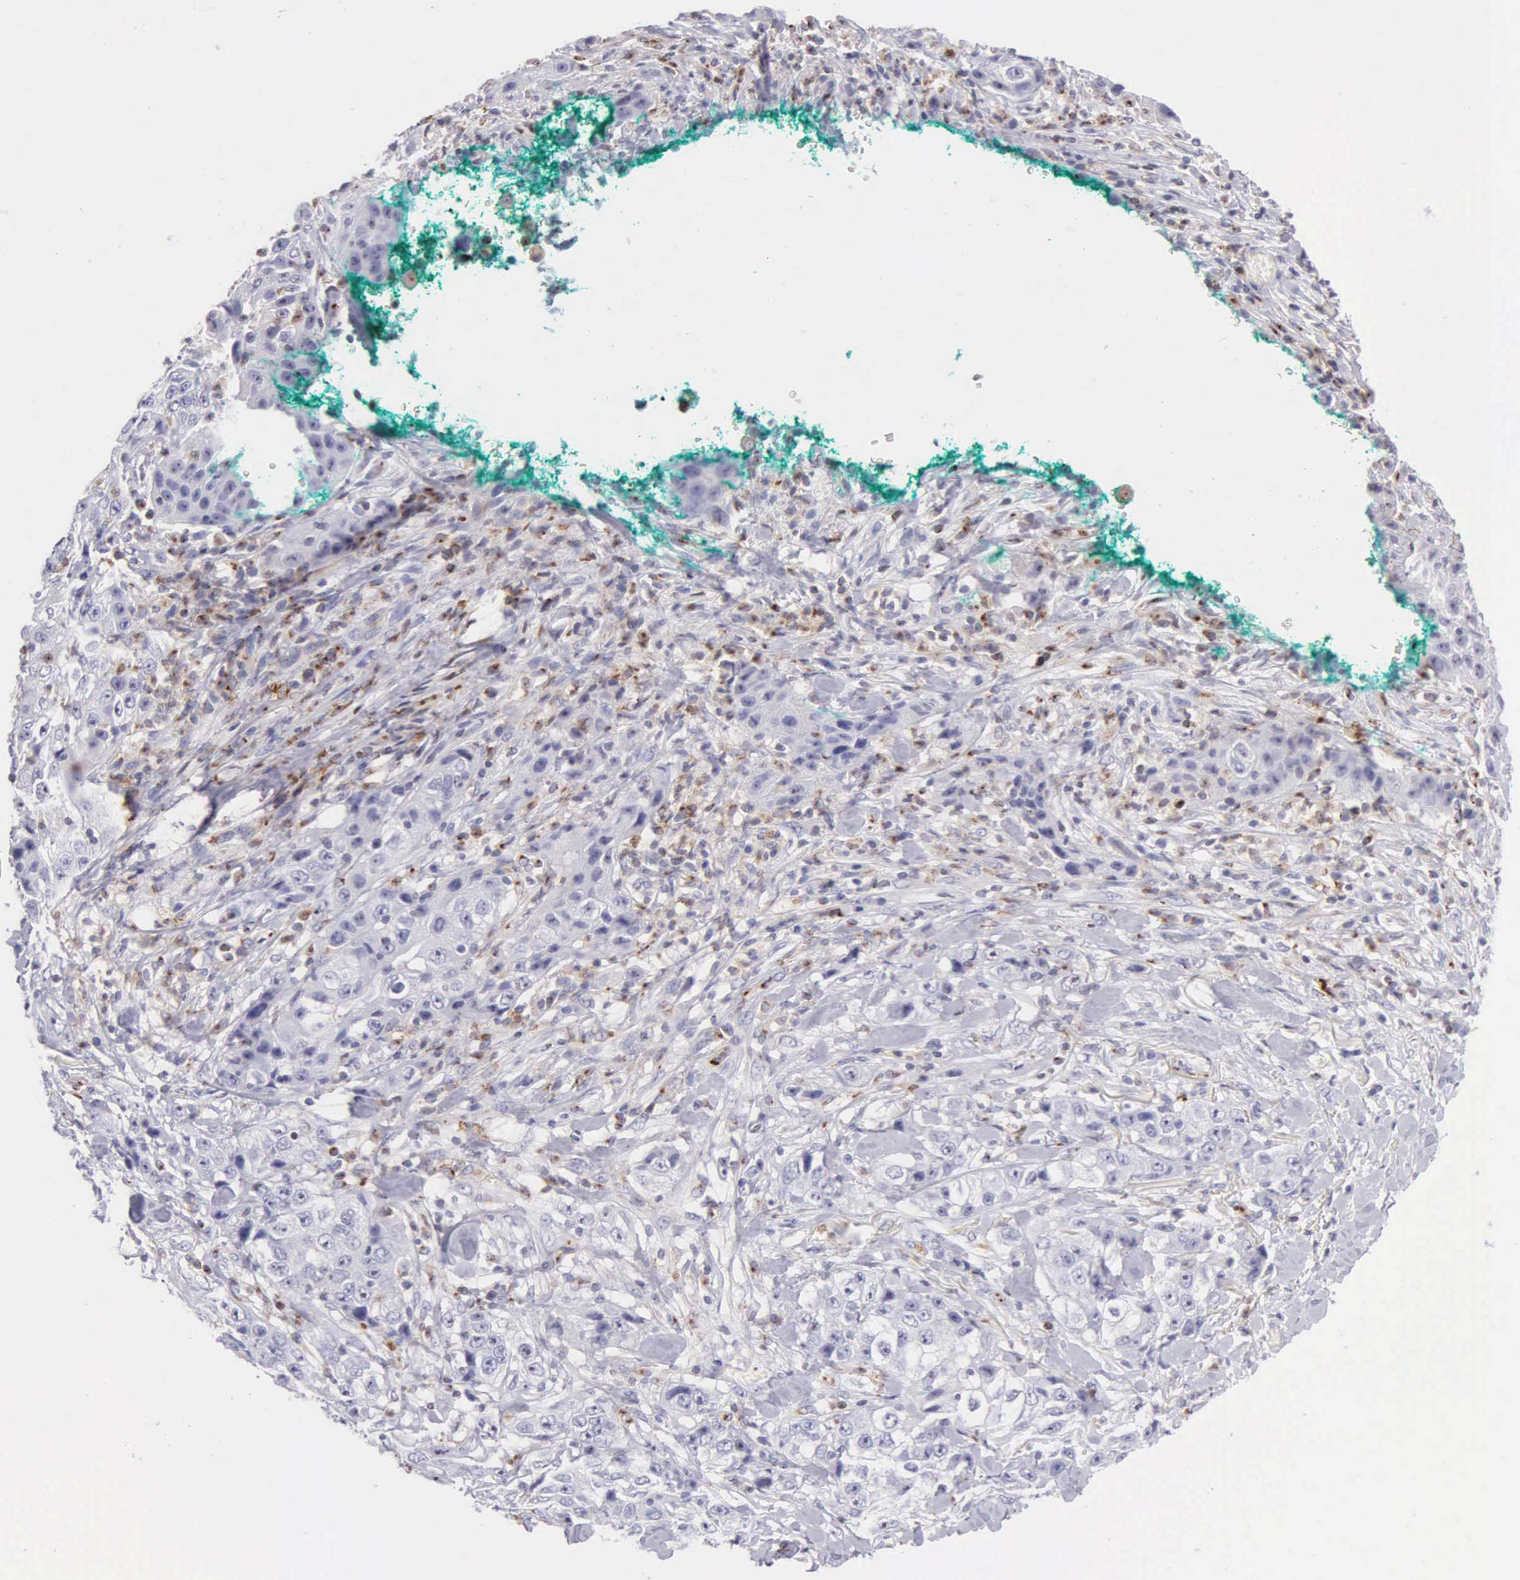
{"staining": {"intensity": "negative", "quantity": "none", "location": "none"}, "tissue": "lung cancer", "cell_type": "Tumor cells", "image_type": "cancer", "snomed": [{"axis": "morphology", "description": "Squamous cell carcinoma, NOS"}, {"axis": "topography", "description": "Lung"}], "caption": "Immunohistochemistry (IHC) of lung squamous cell carcinoma shows no expression in tumor cells. (Brightfield microscopy of DAB immunohistochemistry (IHC) at high magnification).", "gene": "SRGN", "patient": {"sex": "male", "age": 64}}